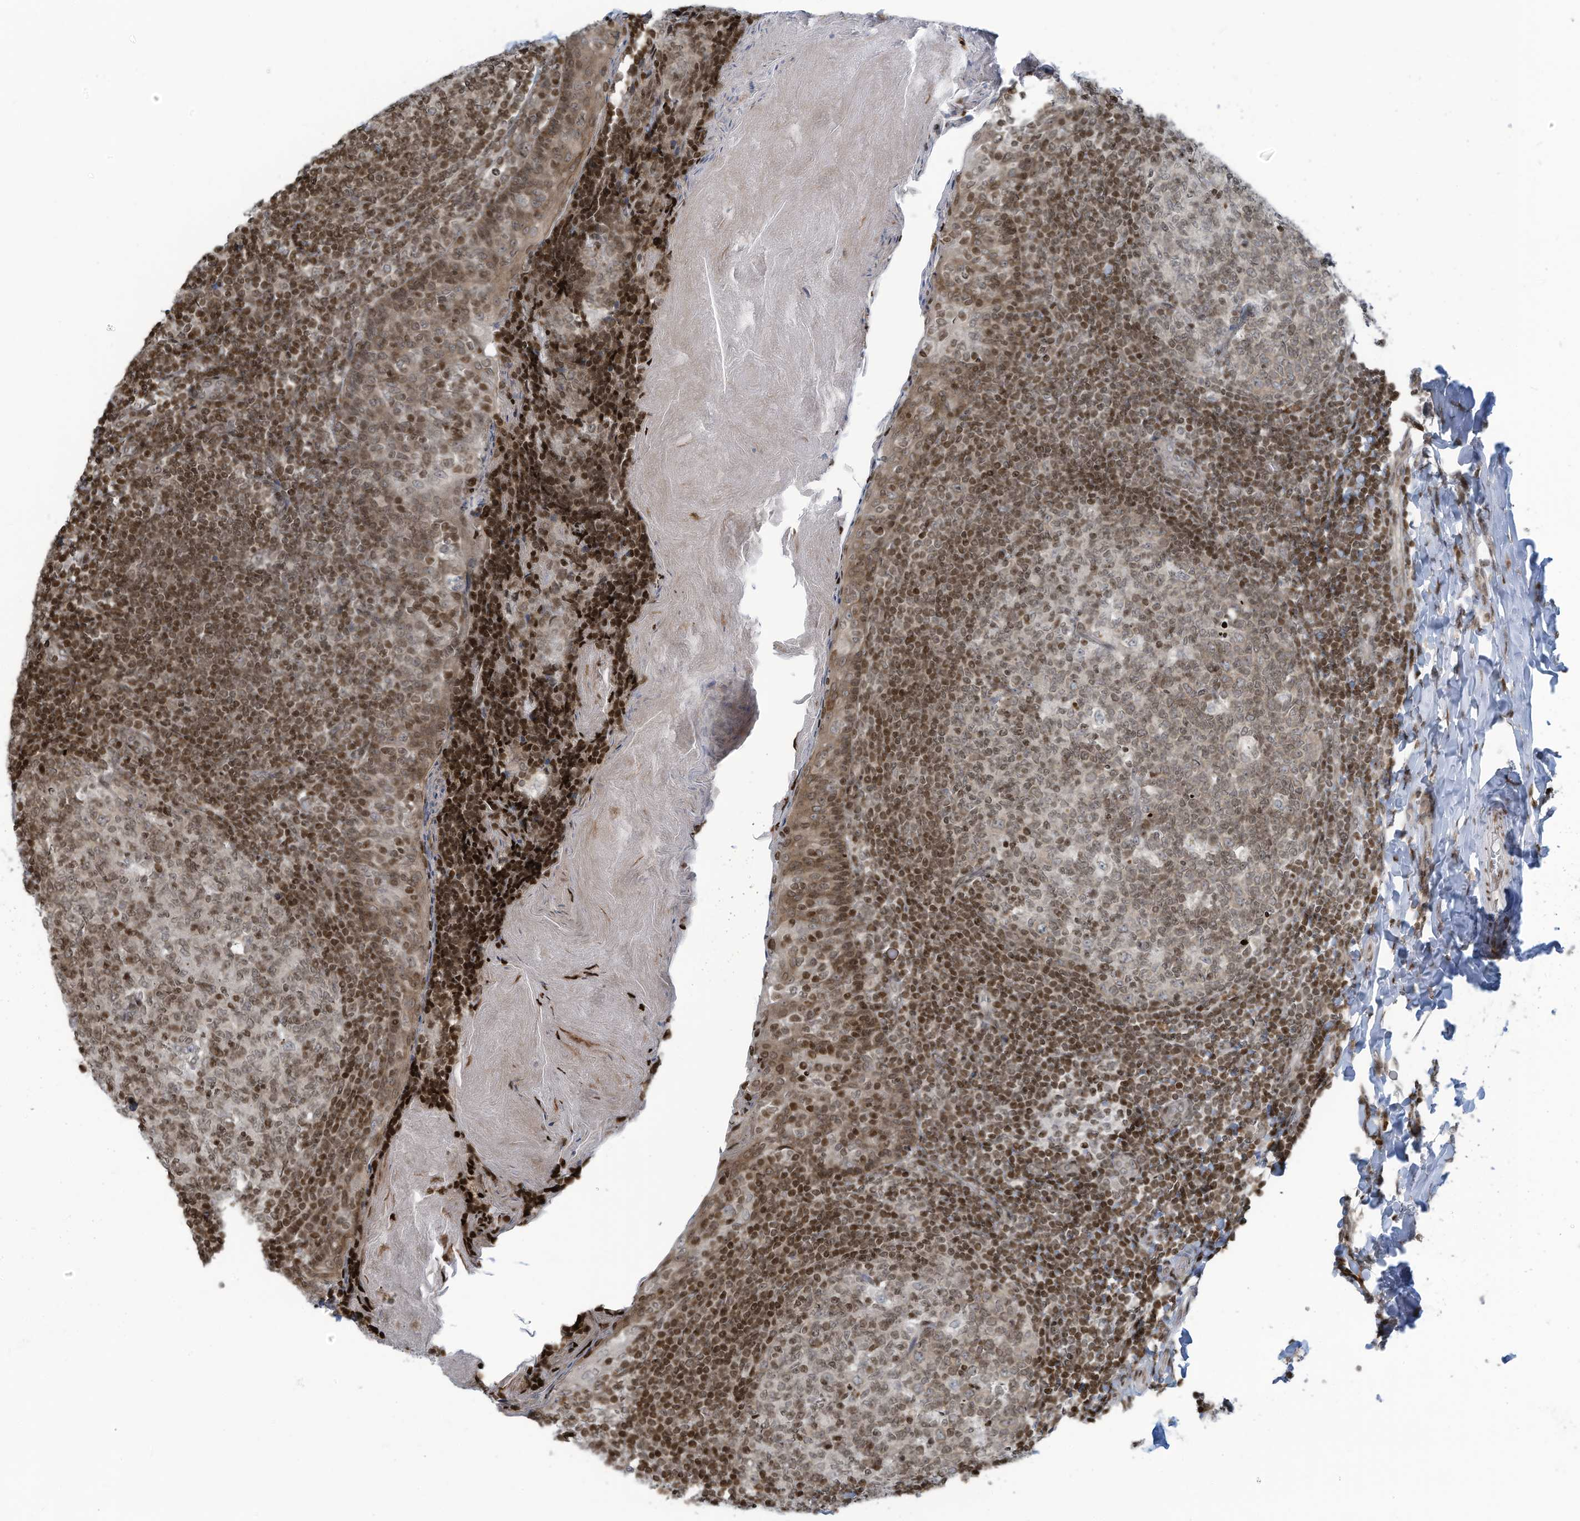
{"staining": {"intensity": "moderate", "quantity": ">75%", "location": "cytoplasmic/membranous,nuclear"}, "tissue": "tonsil", "cell_type": "Germinal center cells", "image_type": "normal", "snomed": [{"axis": "morphology", "description": "Normal tissue, NOS"}, {"axis": "topography", "description": "Tonsil"}], "caption": "IHC photomicrograph of normal tonsil: human tonsil stained using IHC exhibits medium levels of moderate protein expression localized specifically in the cytoplasmic/membranous,nuclear of germinal center cells, appearing as a cytoplasmic/membranous,nuclear brown color.", "gene": "ADI1", "patient": {"sex": "female", "age": 19}}